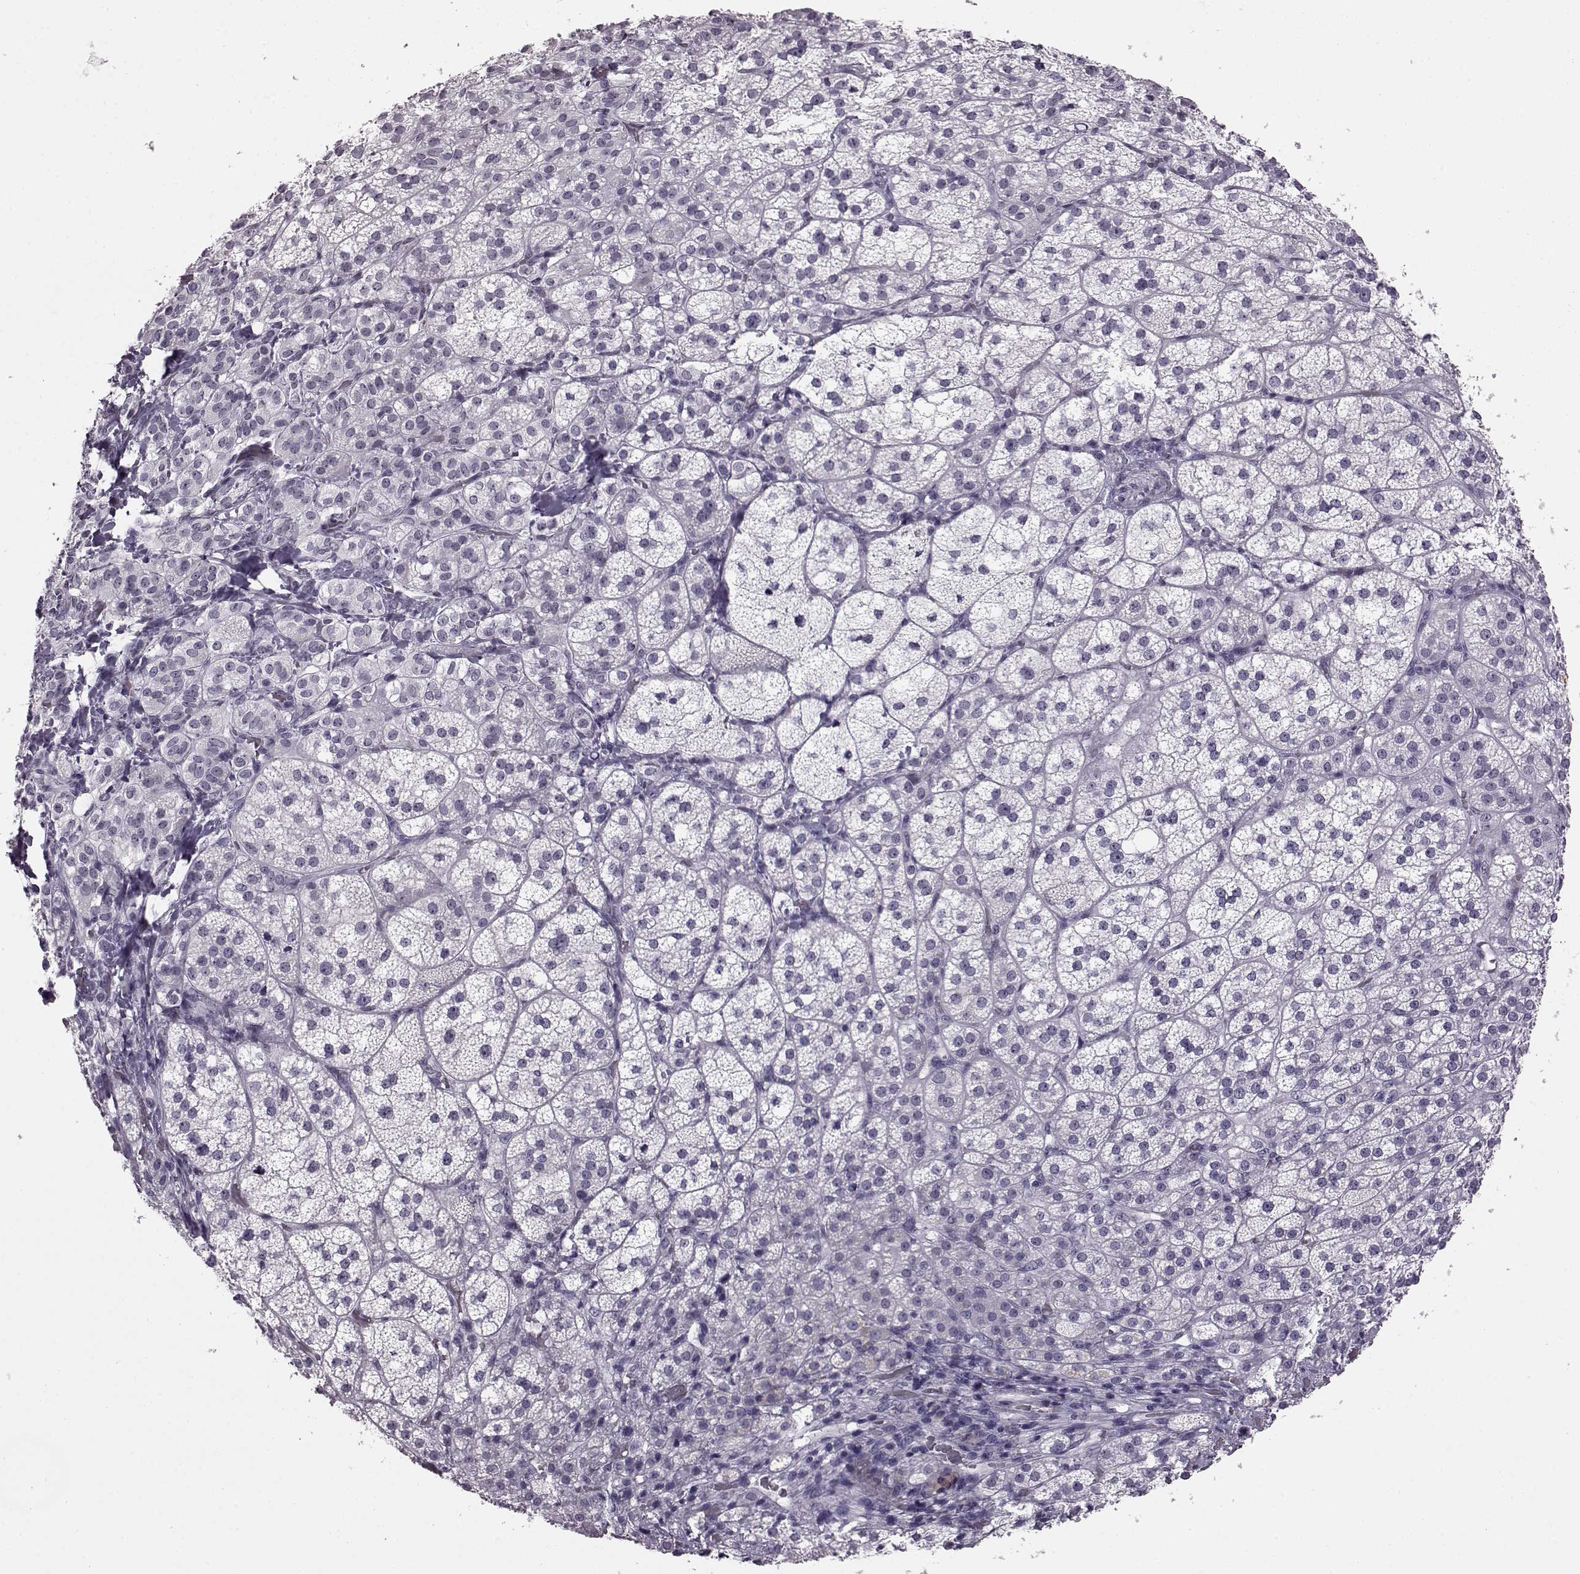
{"staining": {"intensity": "negative", "quantity": "none", "location": "none"}, "tissue": "adrenal gland", "cell_type": "Glandular cells", "image_type": "normal", "snomed": [{"axis": "morphology", "description": "Normal tissue, NOS"}, {"axis": "topography", "description": "Adrenal gland"}], "caption": "DAB immunohistochemical staining of benign adrenal gland displays no significant positivity in glandular cells.", "gene": "ADGRG2", "patient": {"sex": "female", "age": 60}}